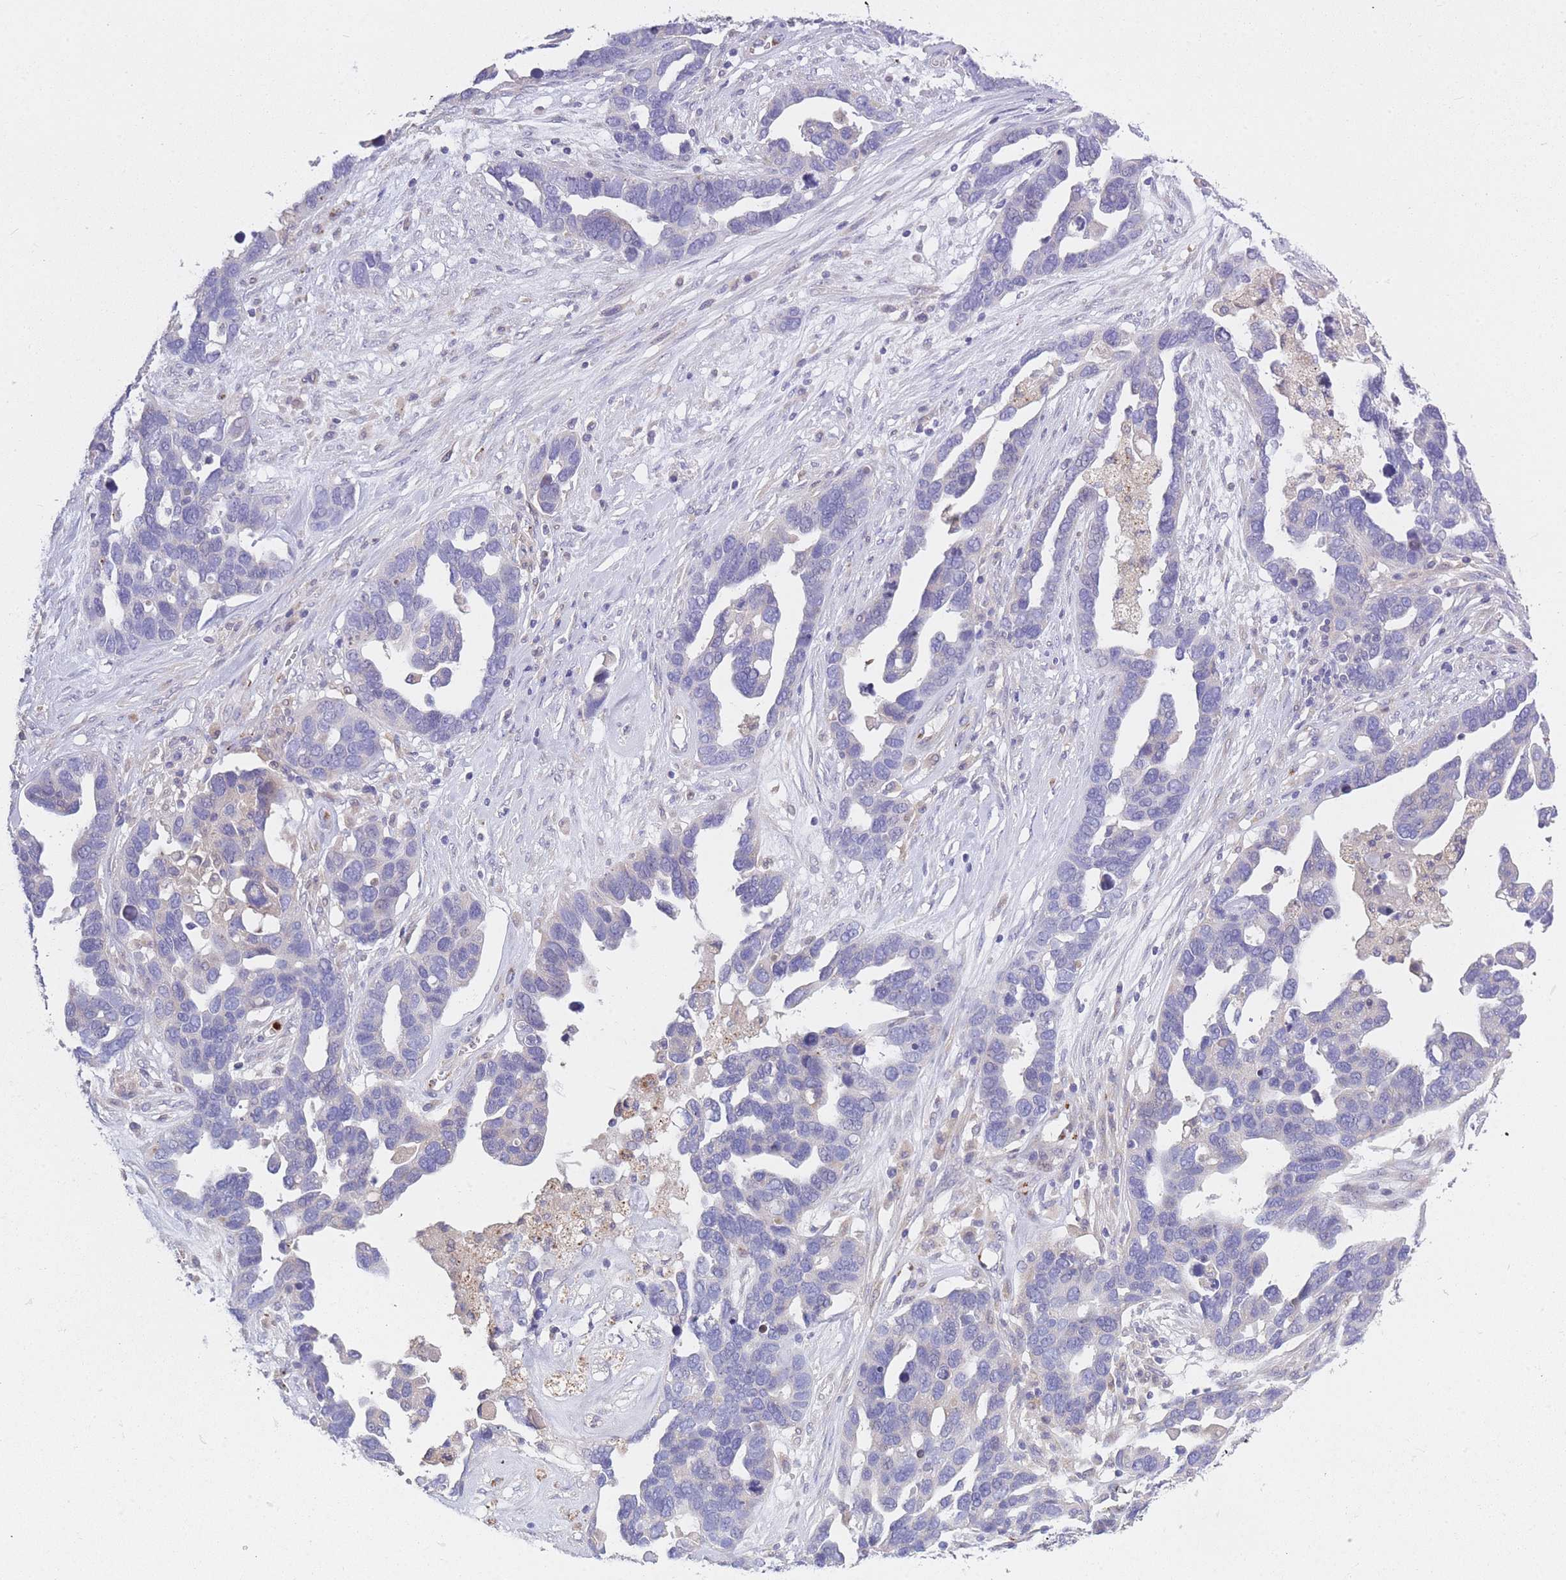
{"staining": {"intensity": "negative", "quantity": "none", "location": "none"}, "tissue": "ovarian cancer", "cell_type": "Tumor cells", "image_type": "cancer", "snomed": [{"axis": "morphology", "description": "Cystadenocarcinoma, serous, NOS"}, {"axis": "topography", "description": "Ovary"}], "caption": "This histopathology image is of ovarian serous cystadenocarcinoma stained with immunohistochemistry (IHC) to label a protein in brown with the nuclei are counter-stained blue. There is no expression in tumor cells. The staining is performed using DAB (3,3'-diaminobenzidine) brown chromogen with nuclei counter-stained in using hematoxylin.", "gene": "CENPM", "patient": {"sex": "female", "age": 54}}